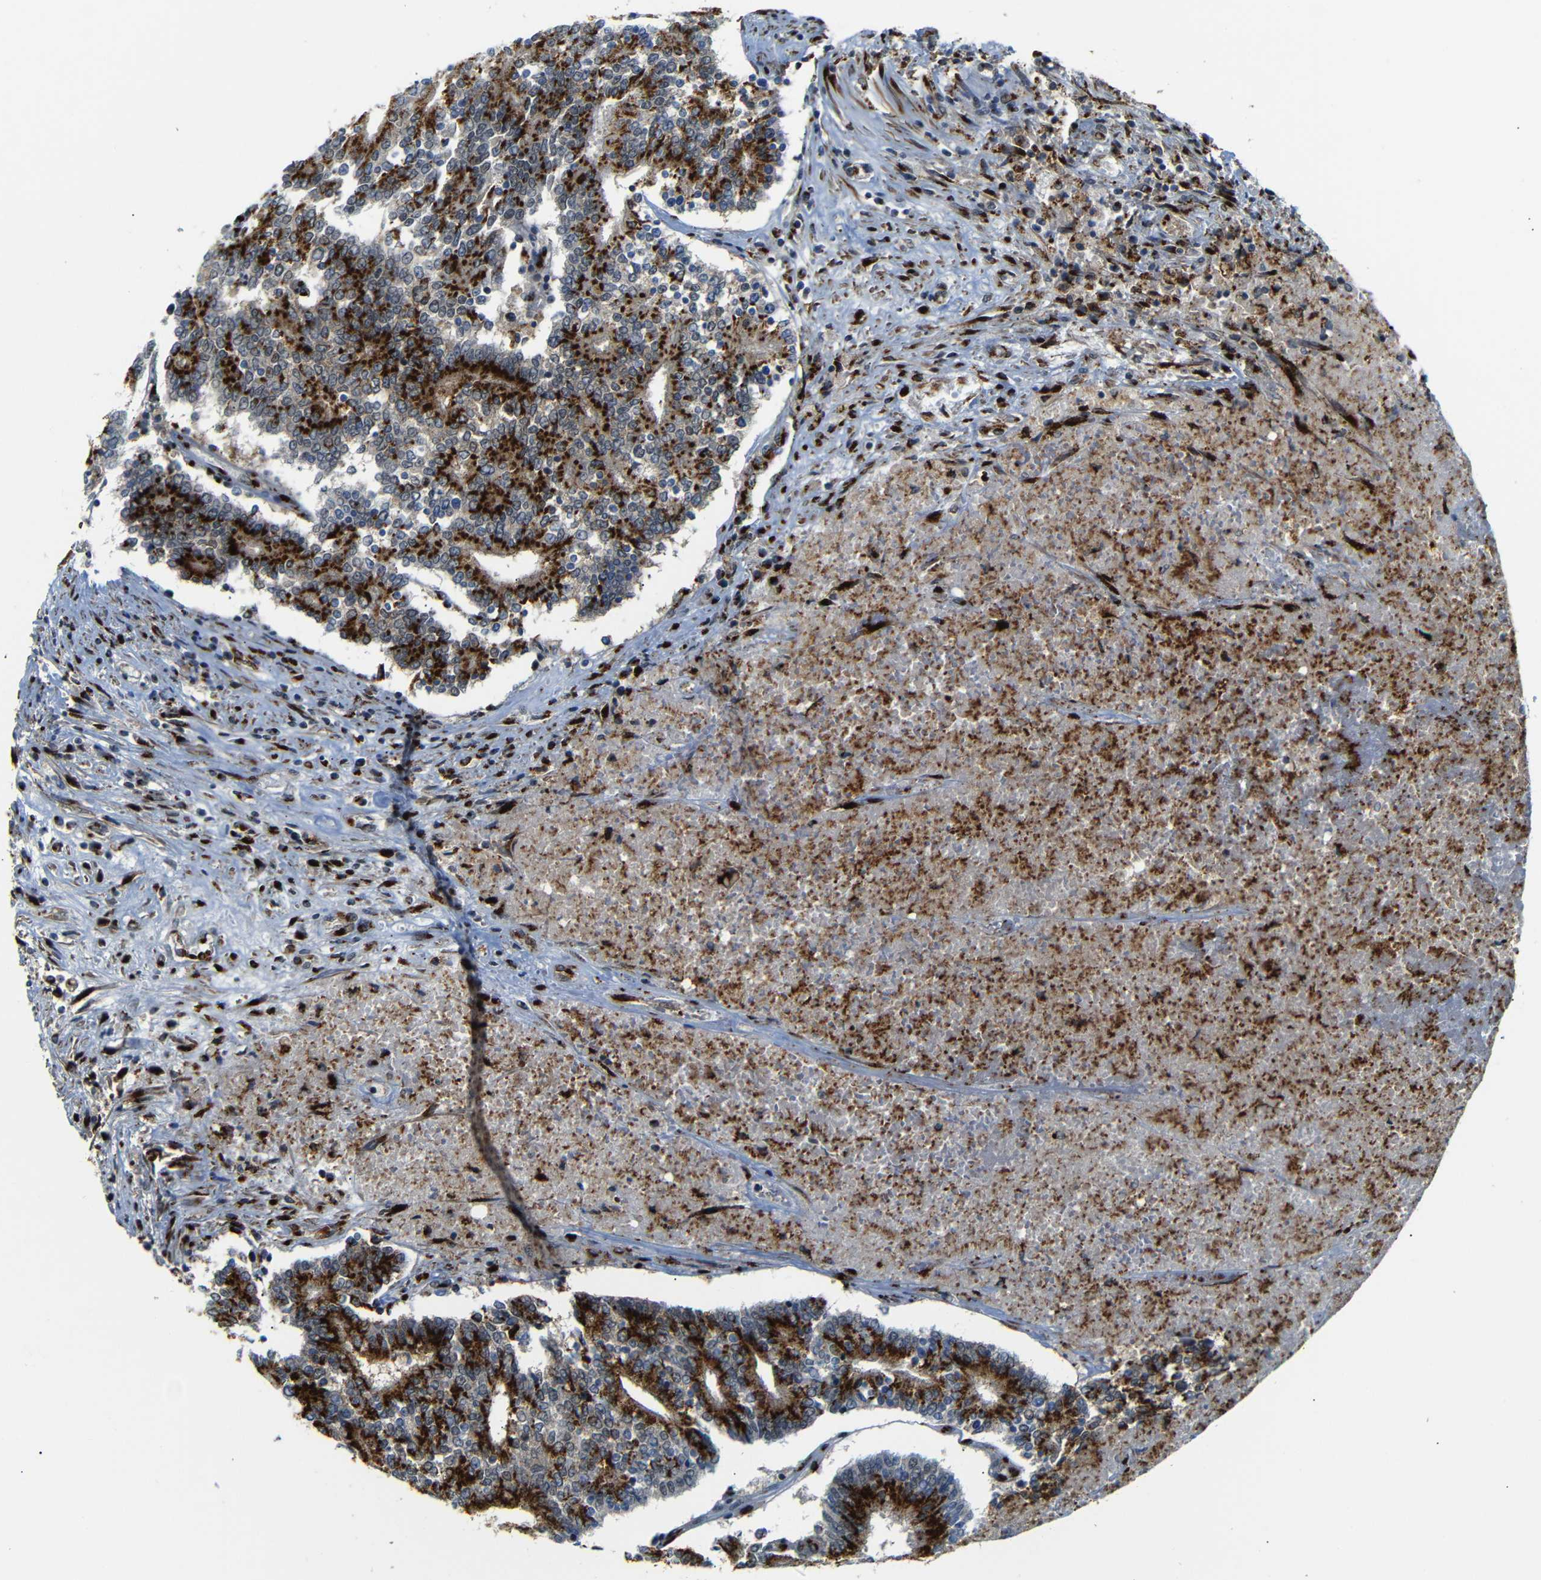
{"staining": {"intensity": "strong", "quantity": ">75%", "location": "cytoplasmic/membranous"}, "tissue": "prostate cancer", "cell_type": "Tumor cells", "image_type": "cancer", "snomed": [{"axis": "morphology", "description": "Normal tissue, NOS"}, {"axis": "morphology", "description": "Adenocarcinoma, High grade"}, {"axis": "topography", "description": "Prostate"}, {"axis": "topography", "description": "Seminal veicle"}], "caption": "A brown stain labels strong cytoplasmic/membranous staining of a protein in human prostate high-grade adenocarcinoma tumor cells. (DAB IHC, brown staining for protein, blue staining for nuclei).", "gene": "TGOLN2", "patient": {"sex": "male", "age": 55}}